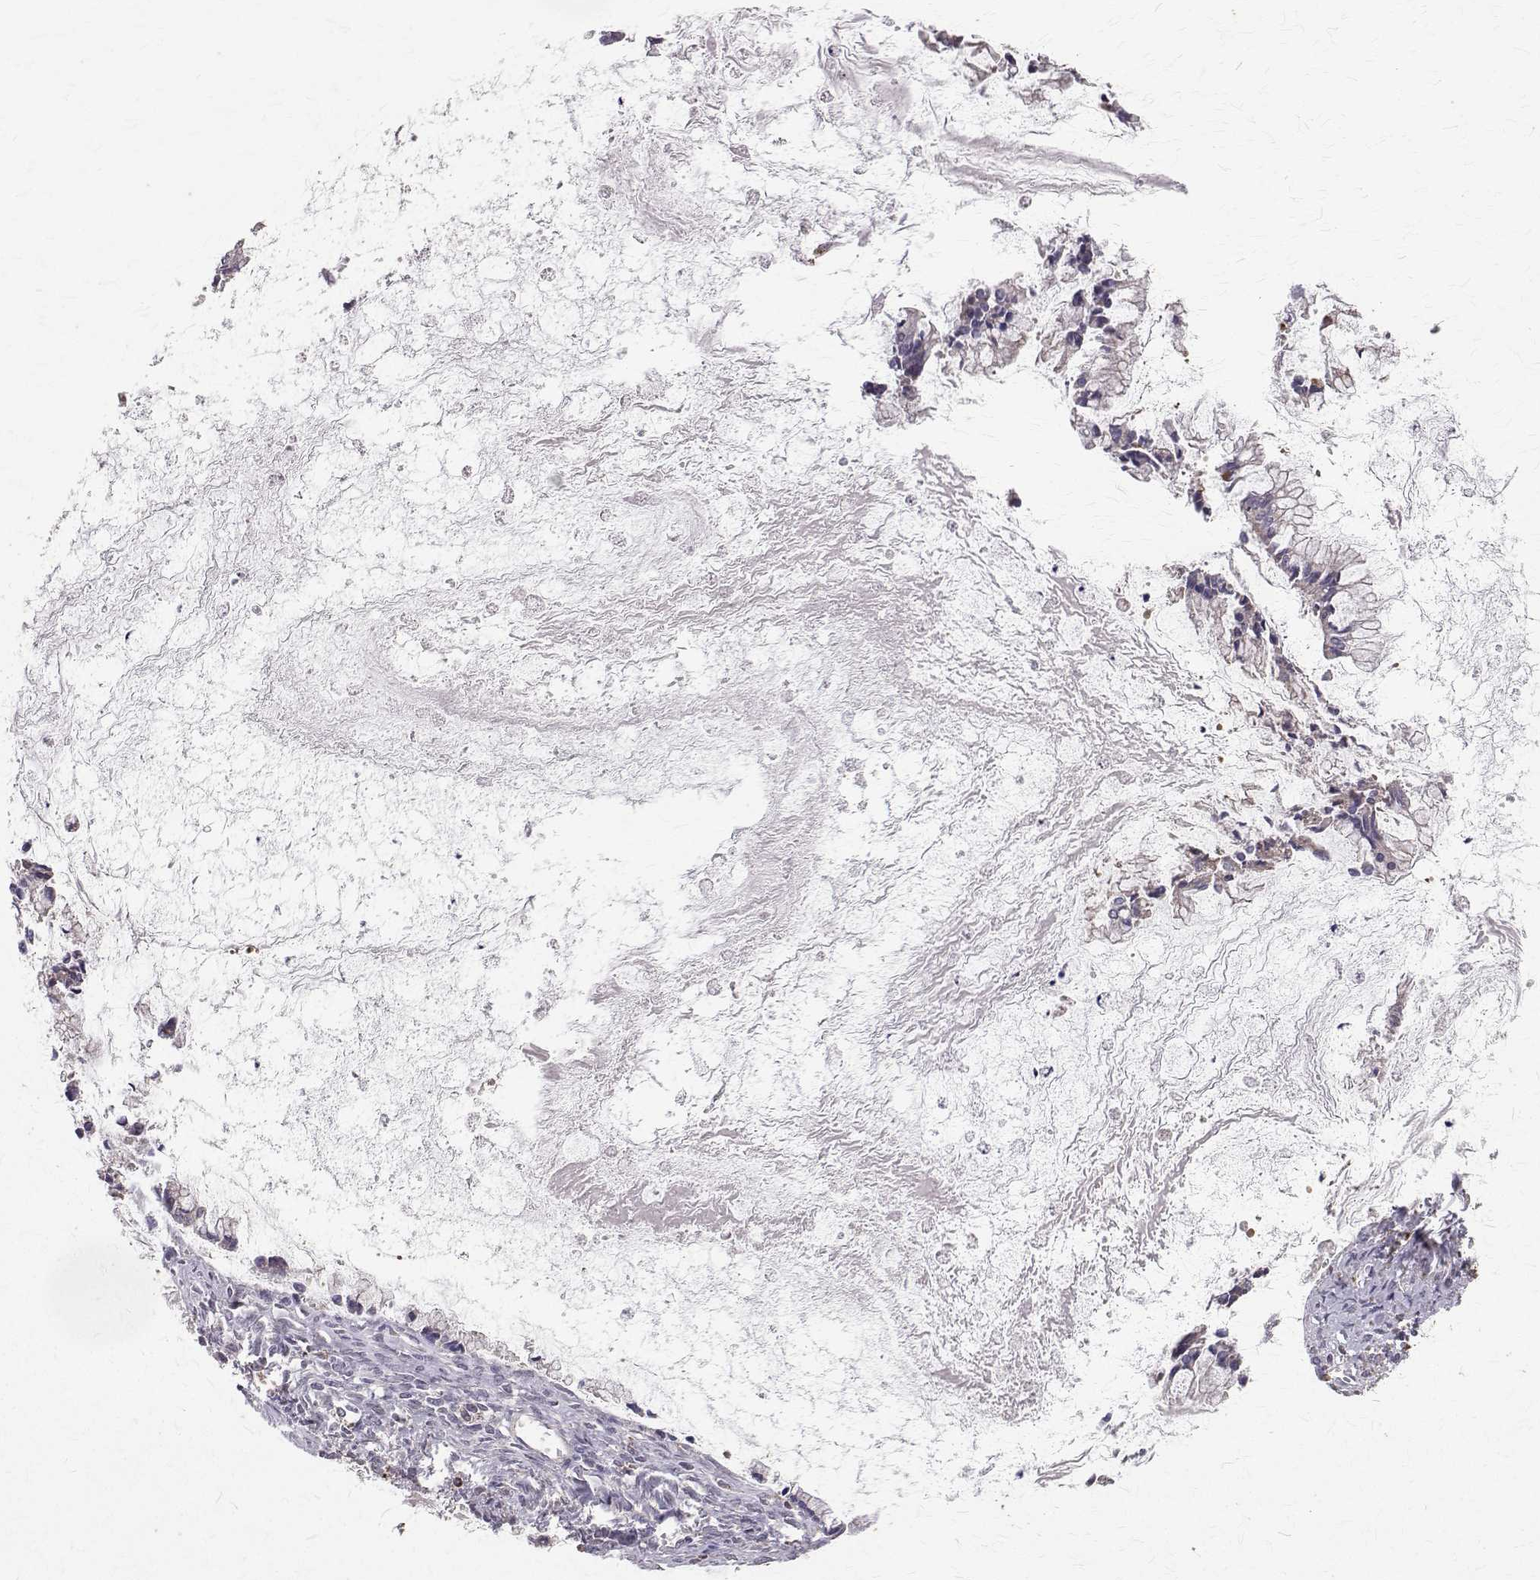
{"staining": {"intensity": "negative", "quantity": "none", "location": "none"}, "tissue": "ovarian cancer", "cell_type": "Tumor cells", "image_type": "cancer", "snomed": [{"axis": "morphology", "description": "Cystadenocarcinoma, mucinous, NOS"}, {"axis": "topography", "description": "Ovary"}], "caption": "Tumor cells are negative for protein expression in human ovarian mucinous cystadenocarcinoma. Nuclei are stained in blue.", "gene": "CCDC89", "patient": {"sex": "female", "age": 67}}